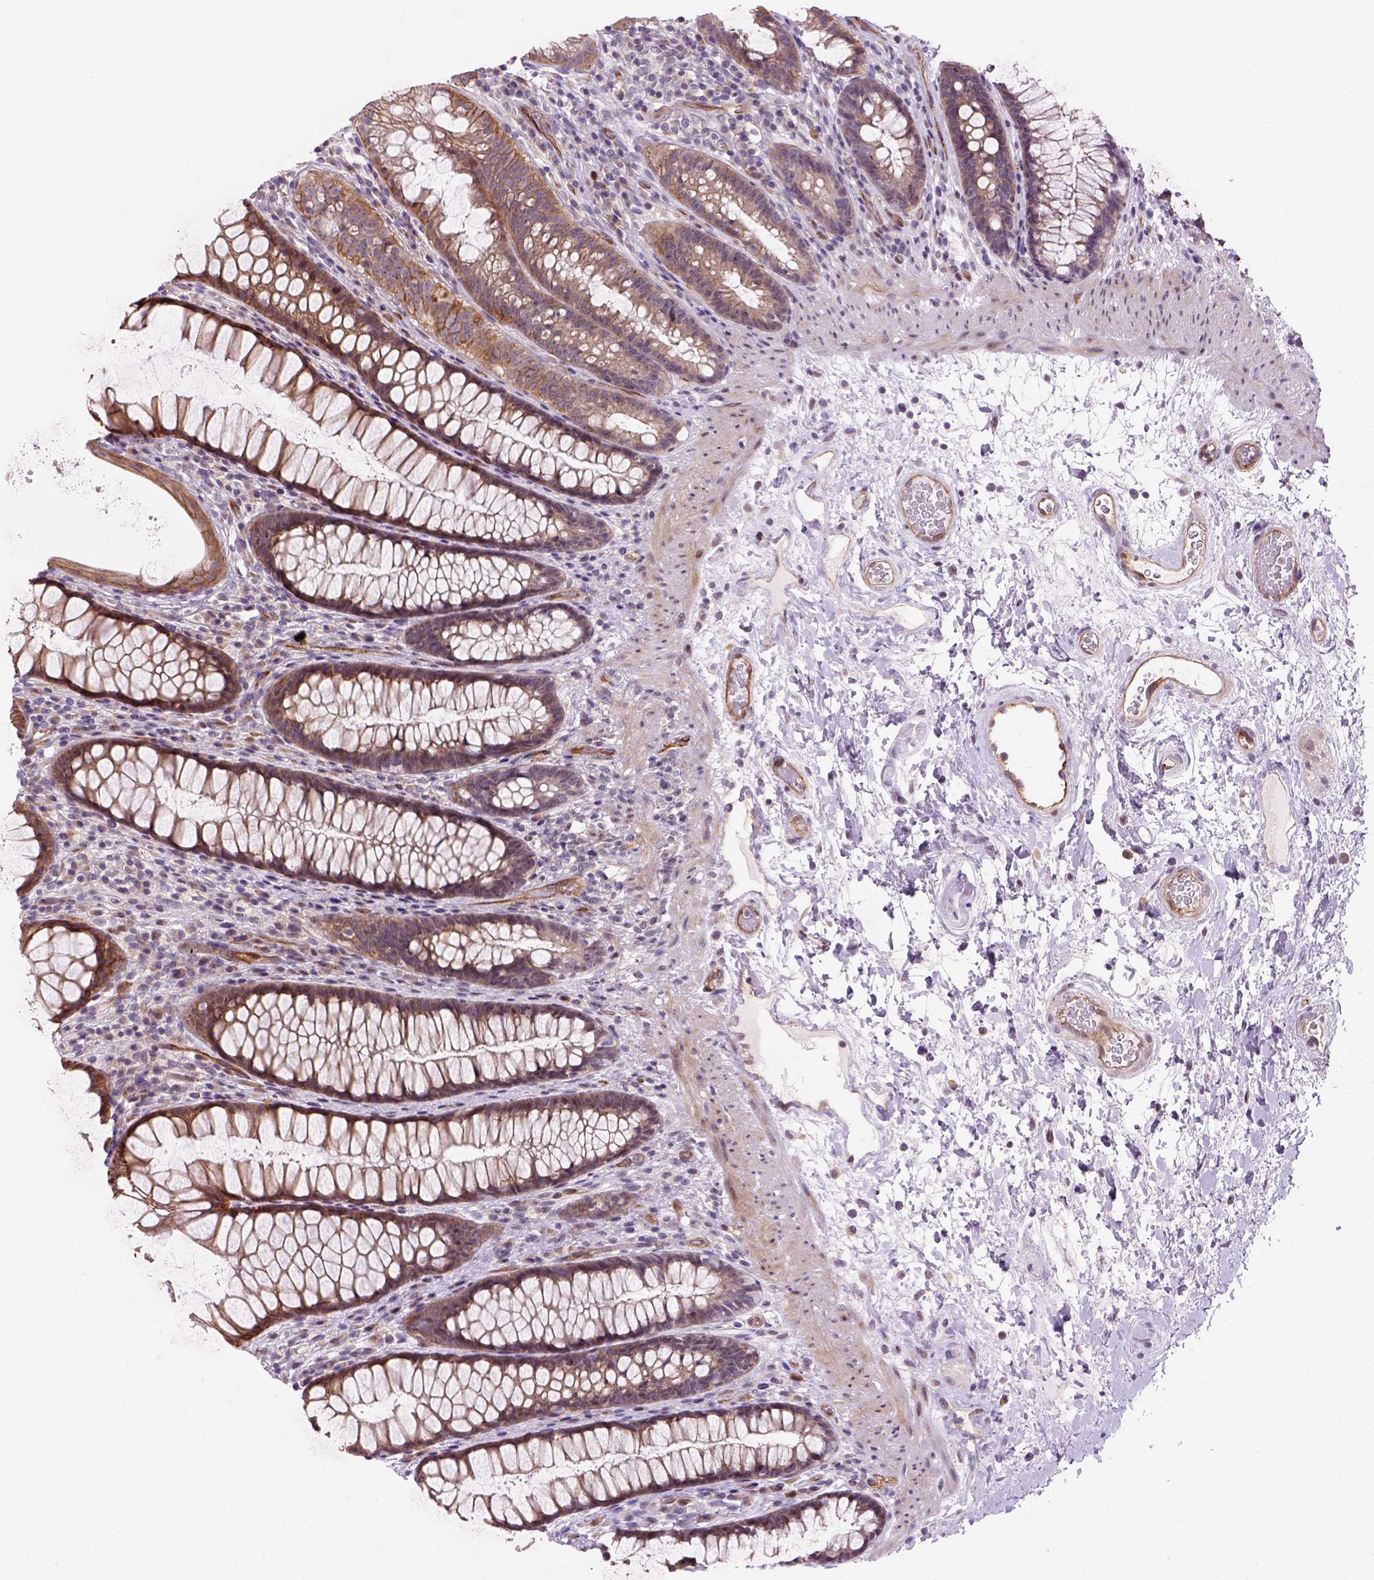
{"staining": {"intensity": "moderate", "quantity": ">75%", "location": "cytoplasmic/membranous"}, "tissue": "rectum", "cell_type": "Glandular cells", "image_type": "normal", "snomed": [{"axis": "morphology", "description": "Normal tissue, NOS"}, {"axis": "topography", "description": "Rectum"}], "caption": "A high-resolution photomicrograph shows immunohistochemistry (IHC) staining of normal rectum, which displays moderate cytoplasmic/membranous positivity in approximately >75% of glandular cells. (DAB (3,3'-diaminobenzidine) = brown stain, brightfield microscopy at high magnification).", "gene": "VSTM5", "patient": {"sex": "male", "age": 72}}